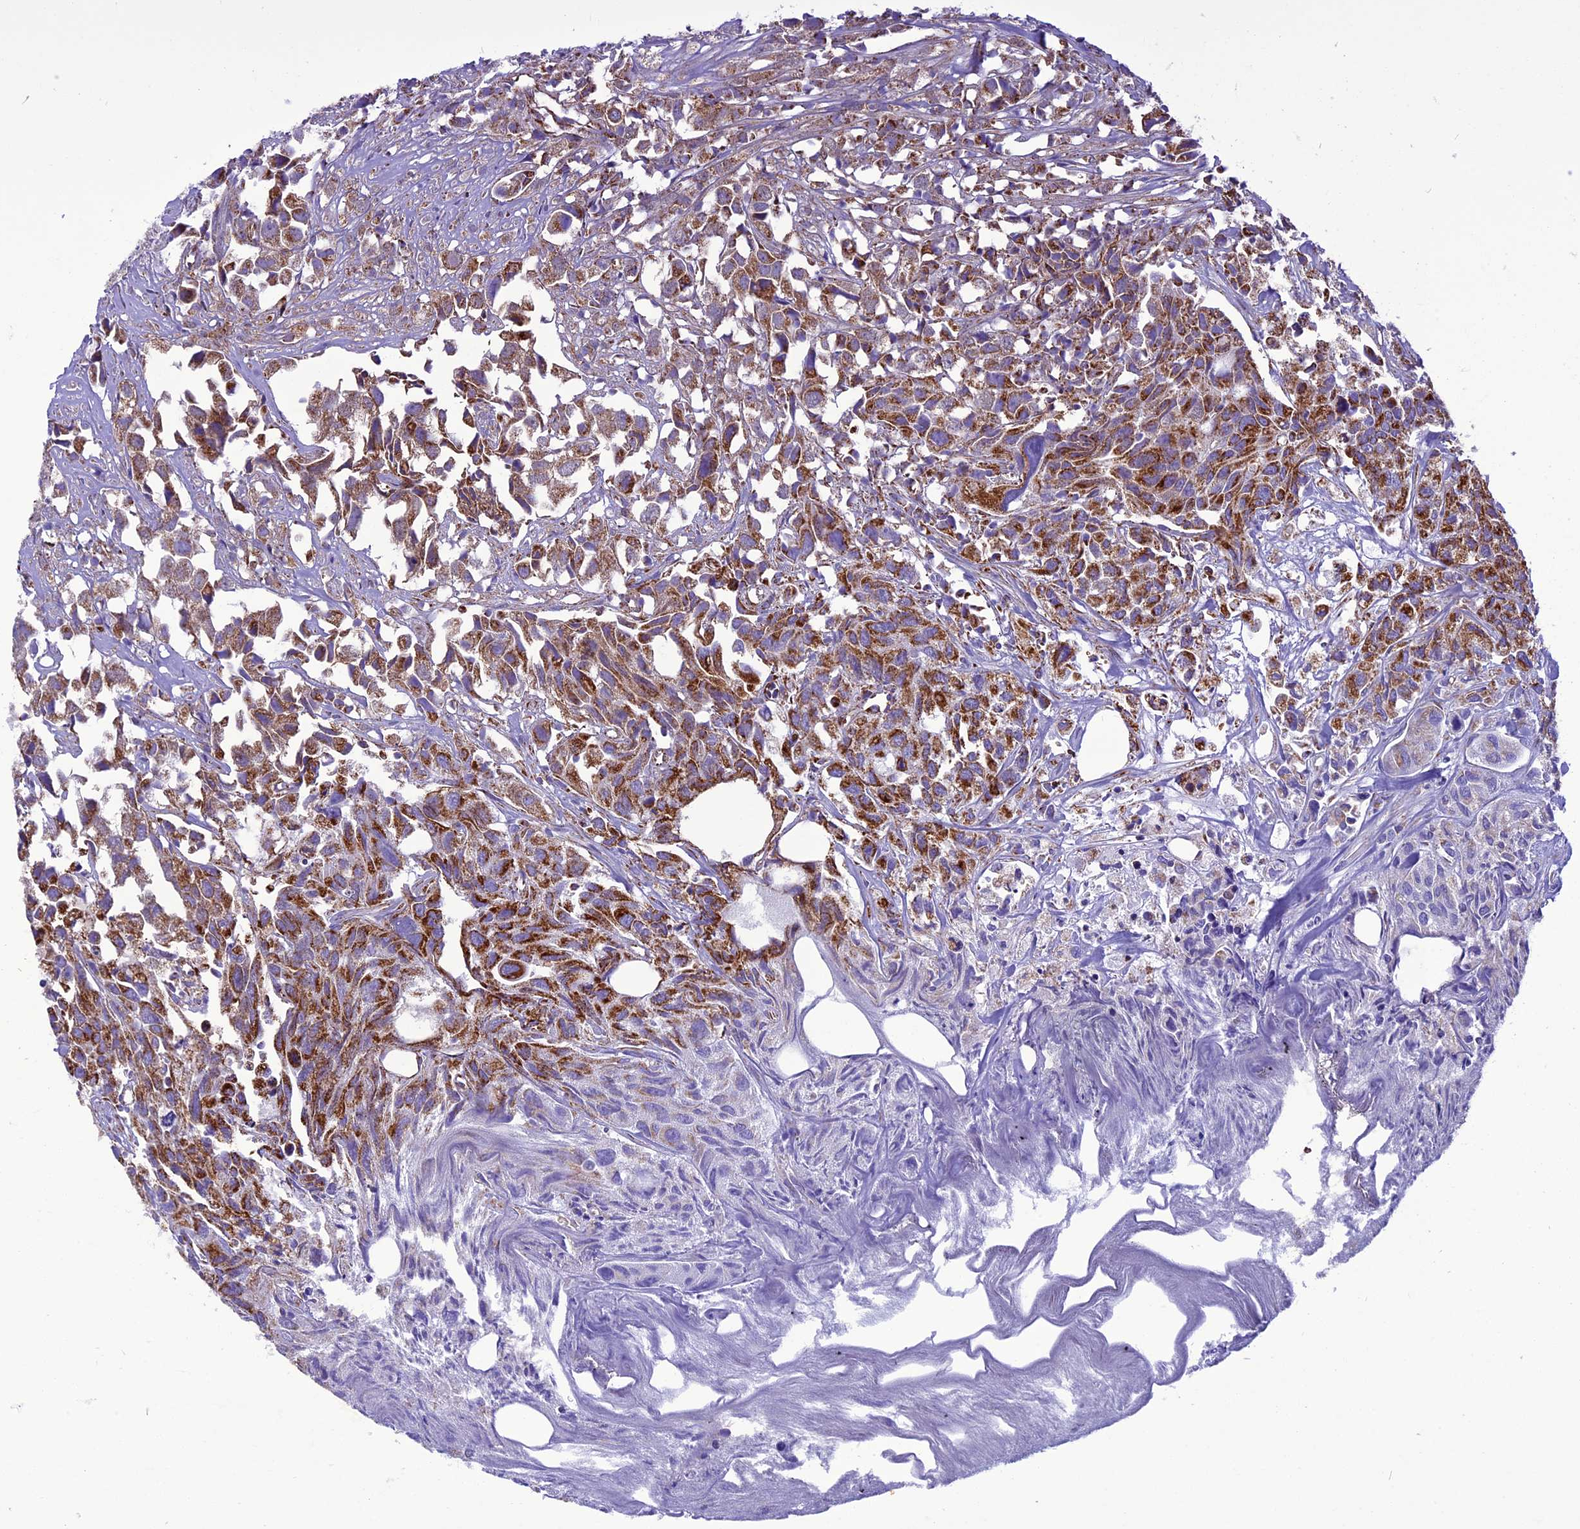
{"staining": {"intensity": "strong", "quantity": "<25%", "location": "cytoplasmic/membranous"}, "tissue": "urothelial cancer", "cell_type": "Tumor cells", "image_type": "cancer", "snomed": [{"axis": "morphology", "description": "Urothelial carcinoma, High grade"}, {"axis": "topography", "description": "Urinary bladder"}], "caption": "Urothelial cancer tissue shows strong cytoplasmic/membranous expression in approximately <25% of tumor cells, visualized by immunohistochemistry.", "gene": "ICA1L", "patient": {"sex": "female", "age": 75}}